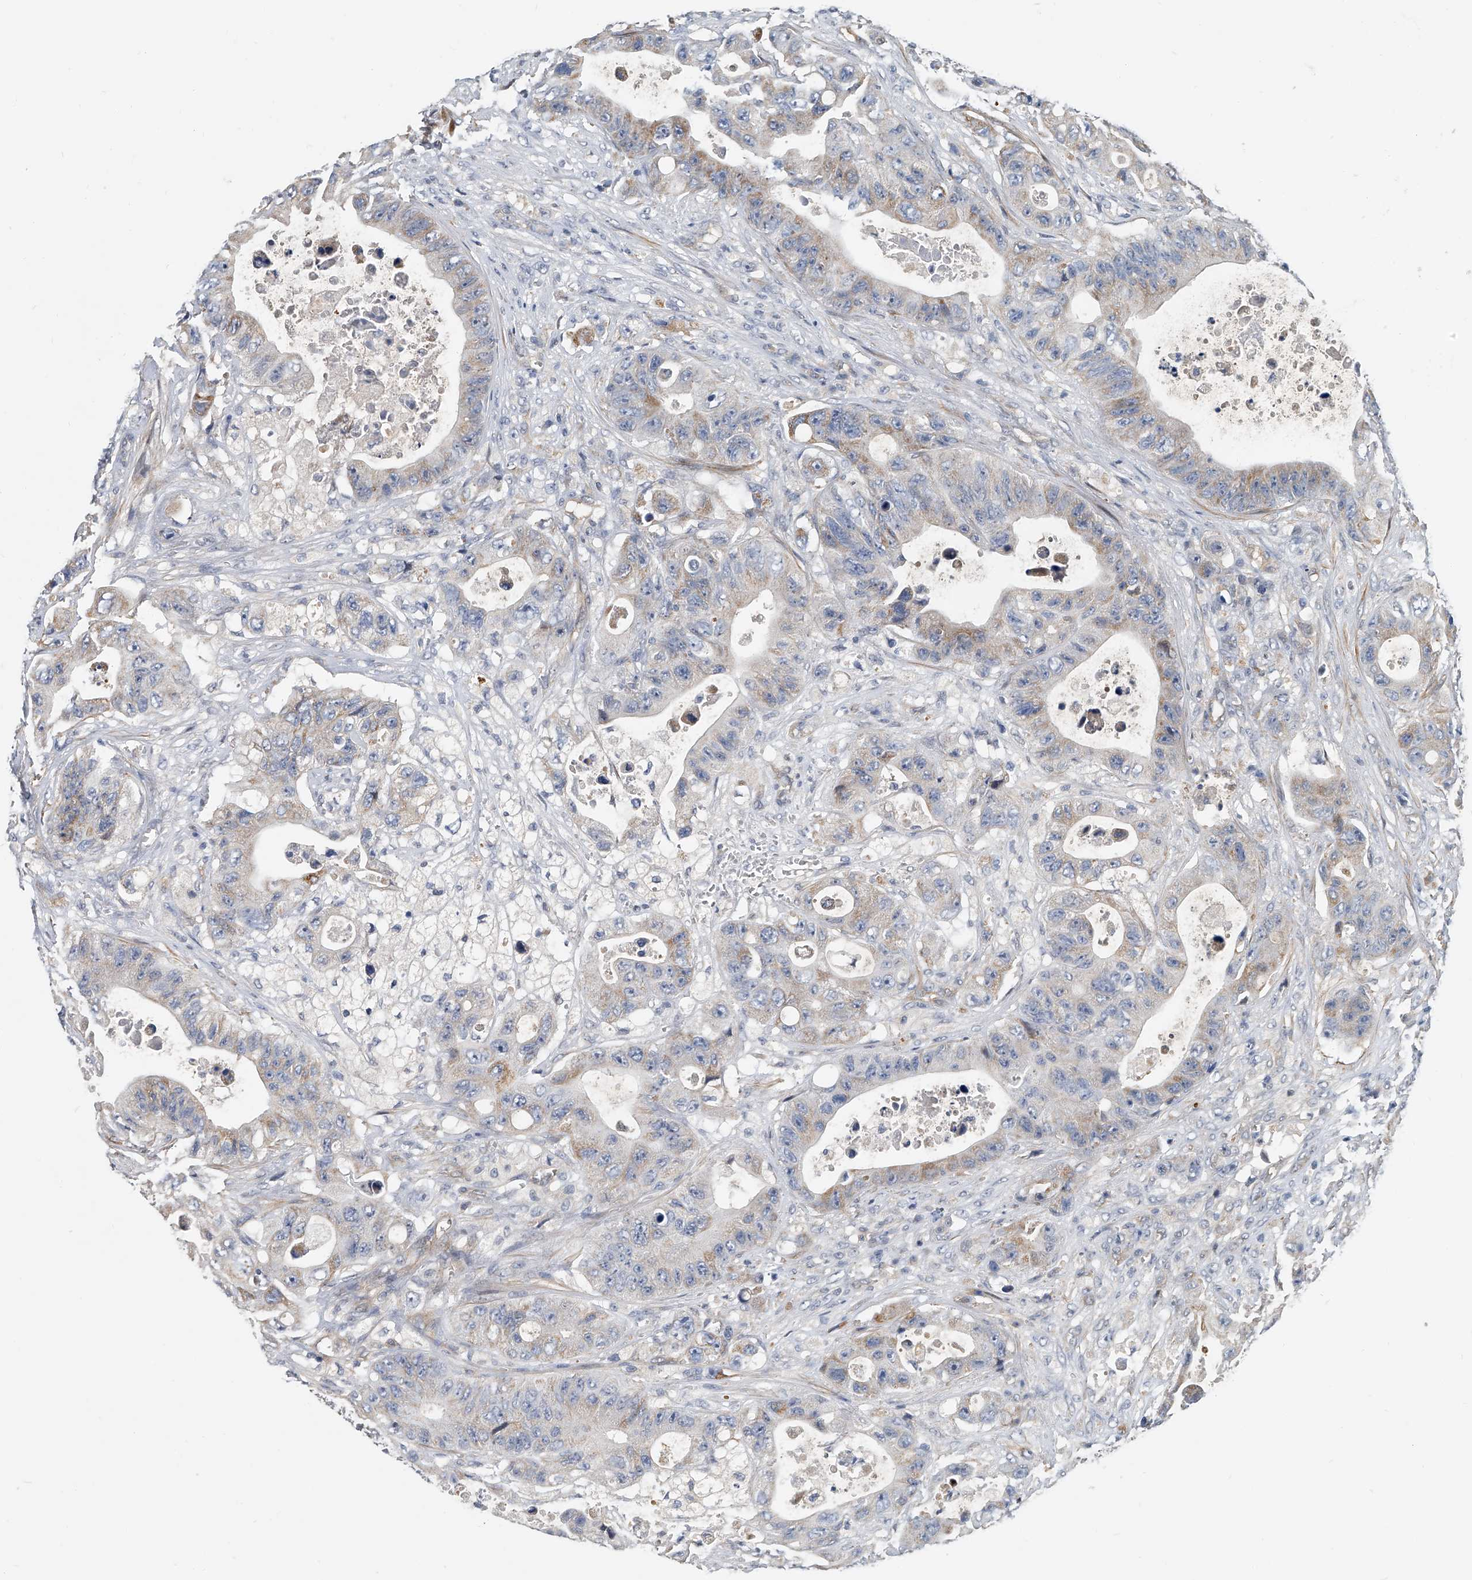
{"staining": {"intensity": "weak", "quantity": "25%-75%", "location": "cytoplasmic/membranous"}, "tissue": "colorectal cancer", "cell_type": "Tumor cells", "image_type": "cancer", "snomed": [{"axis": "morphology", "description": "Adenocarcinoma, NOS"}, {"axis": "topography", "description": "Colon"}], "caption": "A histopathology image showing weak cytoplasmic/membranous positivity in about 25%-75% of tumor cells in colorectal cancer, as visualized by brown immunohistochemical staining.", "gene": "CD200", "patient": {"sex": "female", "age": 46}}